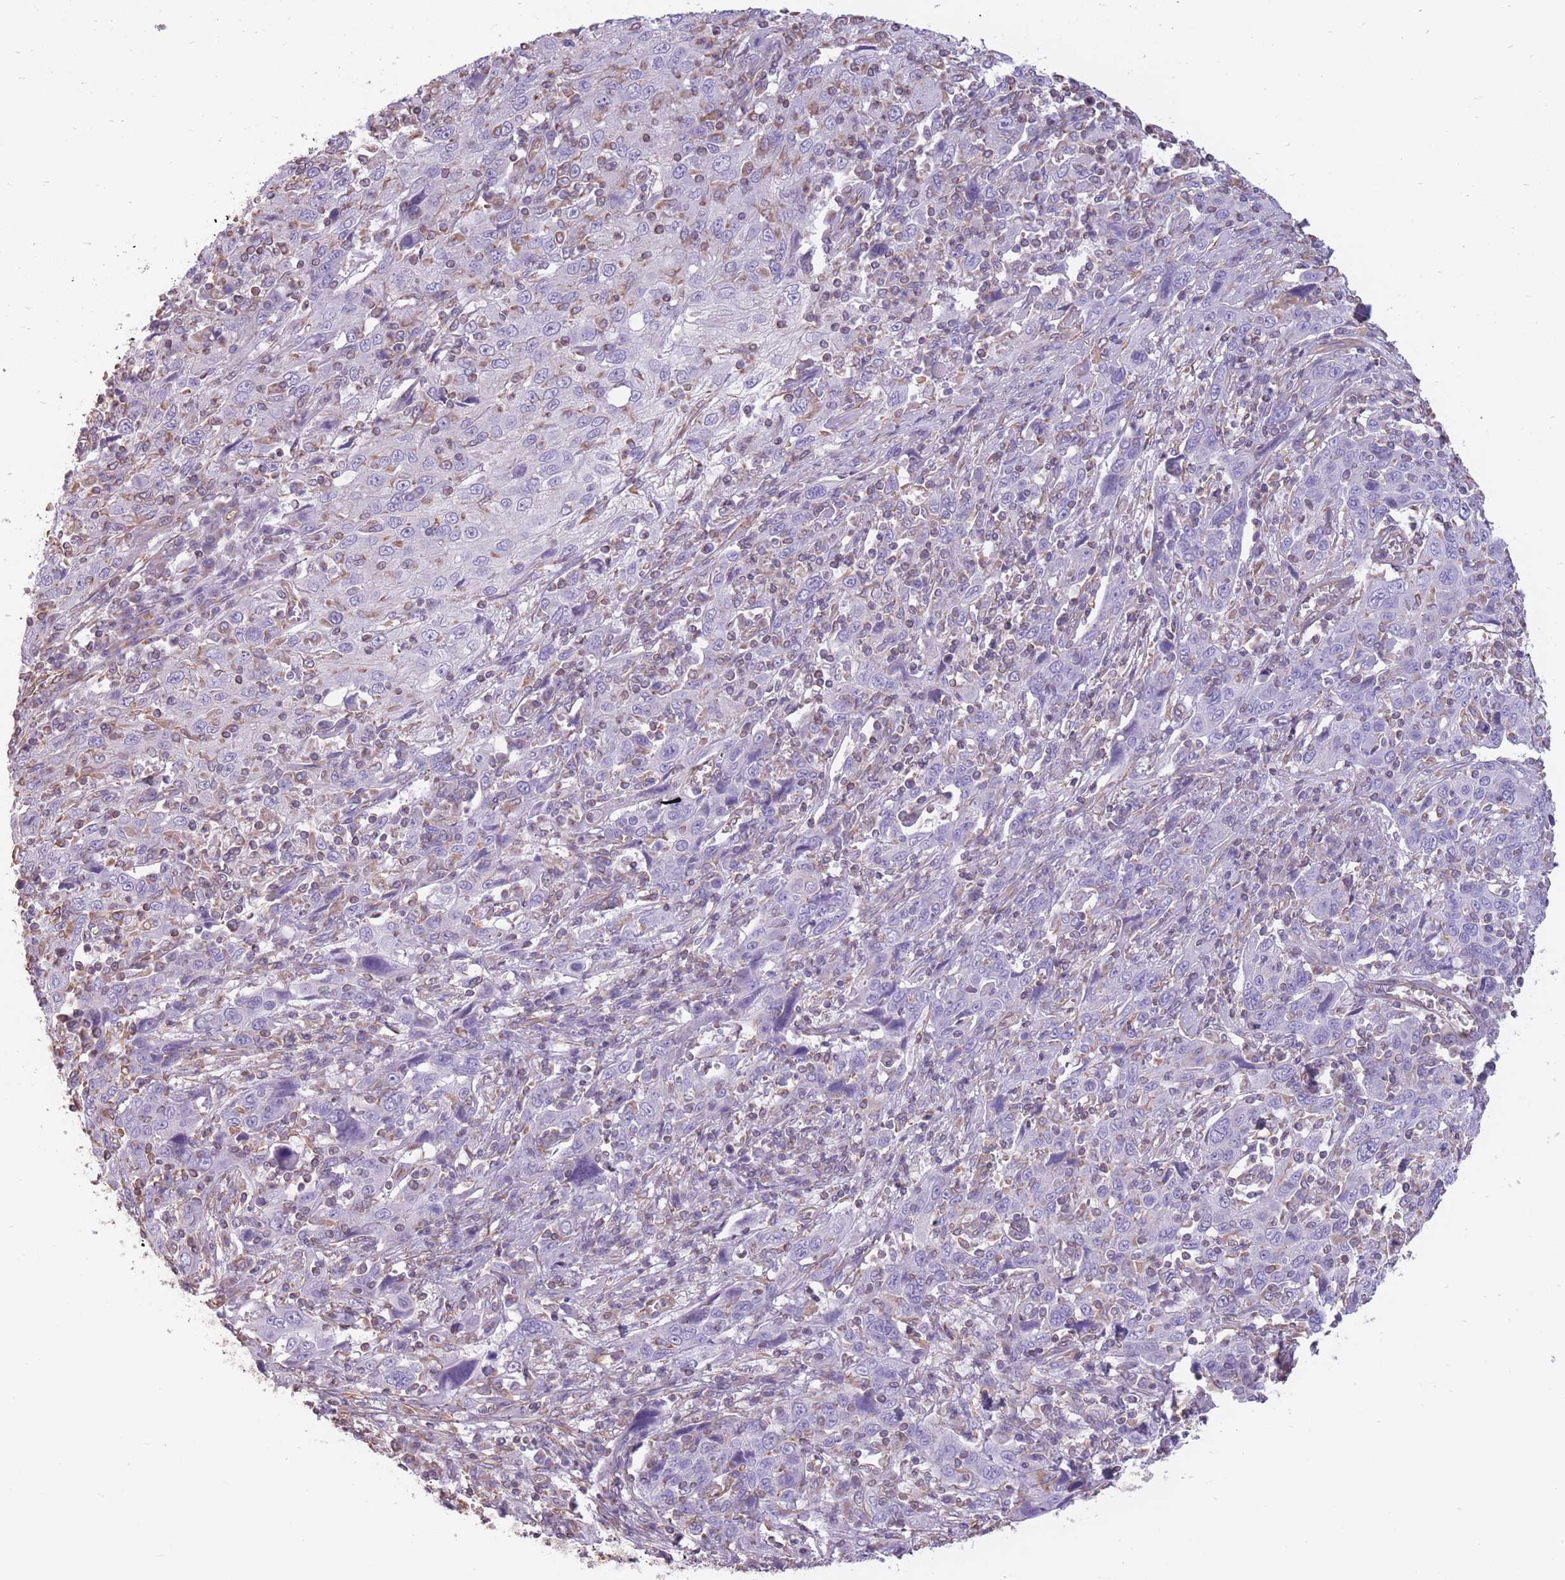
{"staining": {"intensity": "negative", "quantity": "none", "location": "none"}, "tissue": "cervical cancer", "cell_type": "Tumor cells", "image_type": "cancer", "snomed": [{"axis": "morphology", "description": "Squamous cell carcinoma, NOS"}, {"axis": "topography", "description": "Cervix"}], "caption": "Cervical cancer (squamous cell carcinoma) was stained to show a protein in brown. There is no significant expression in tumor cells.", "gene": "ADD1", "patient": {"sex": "female", "age": 46}}